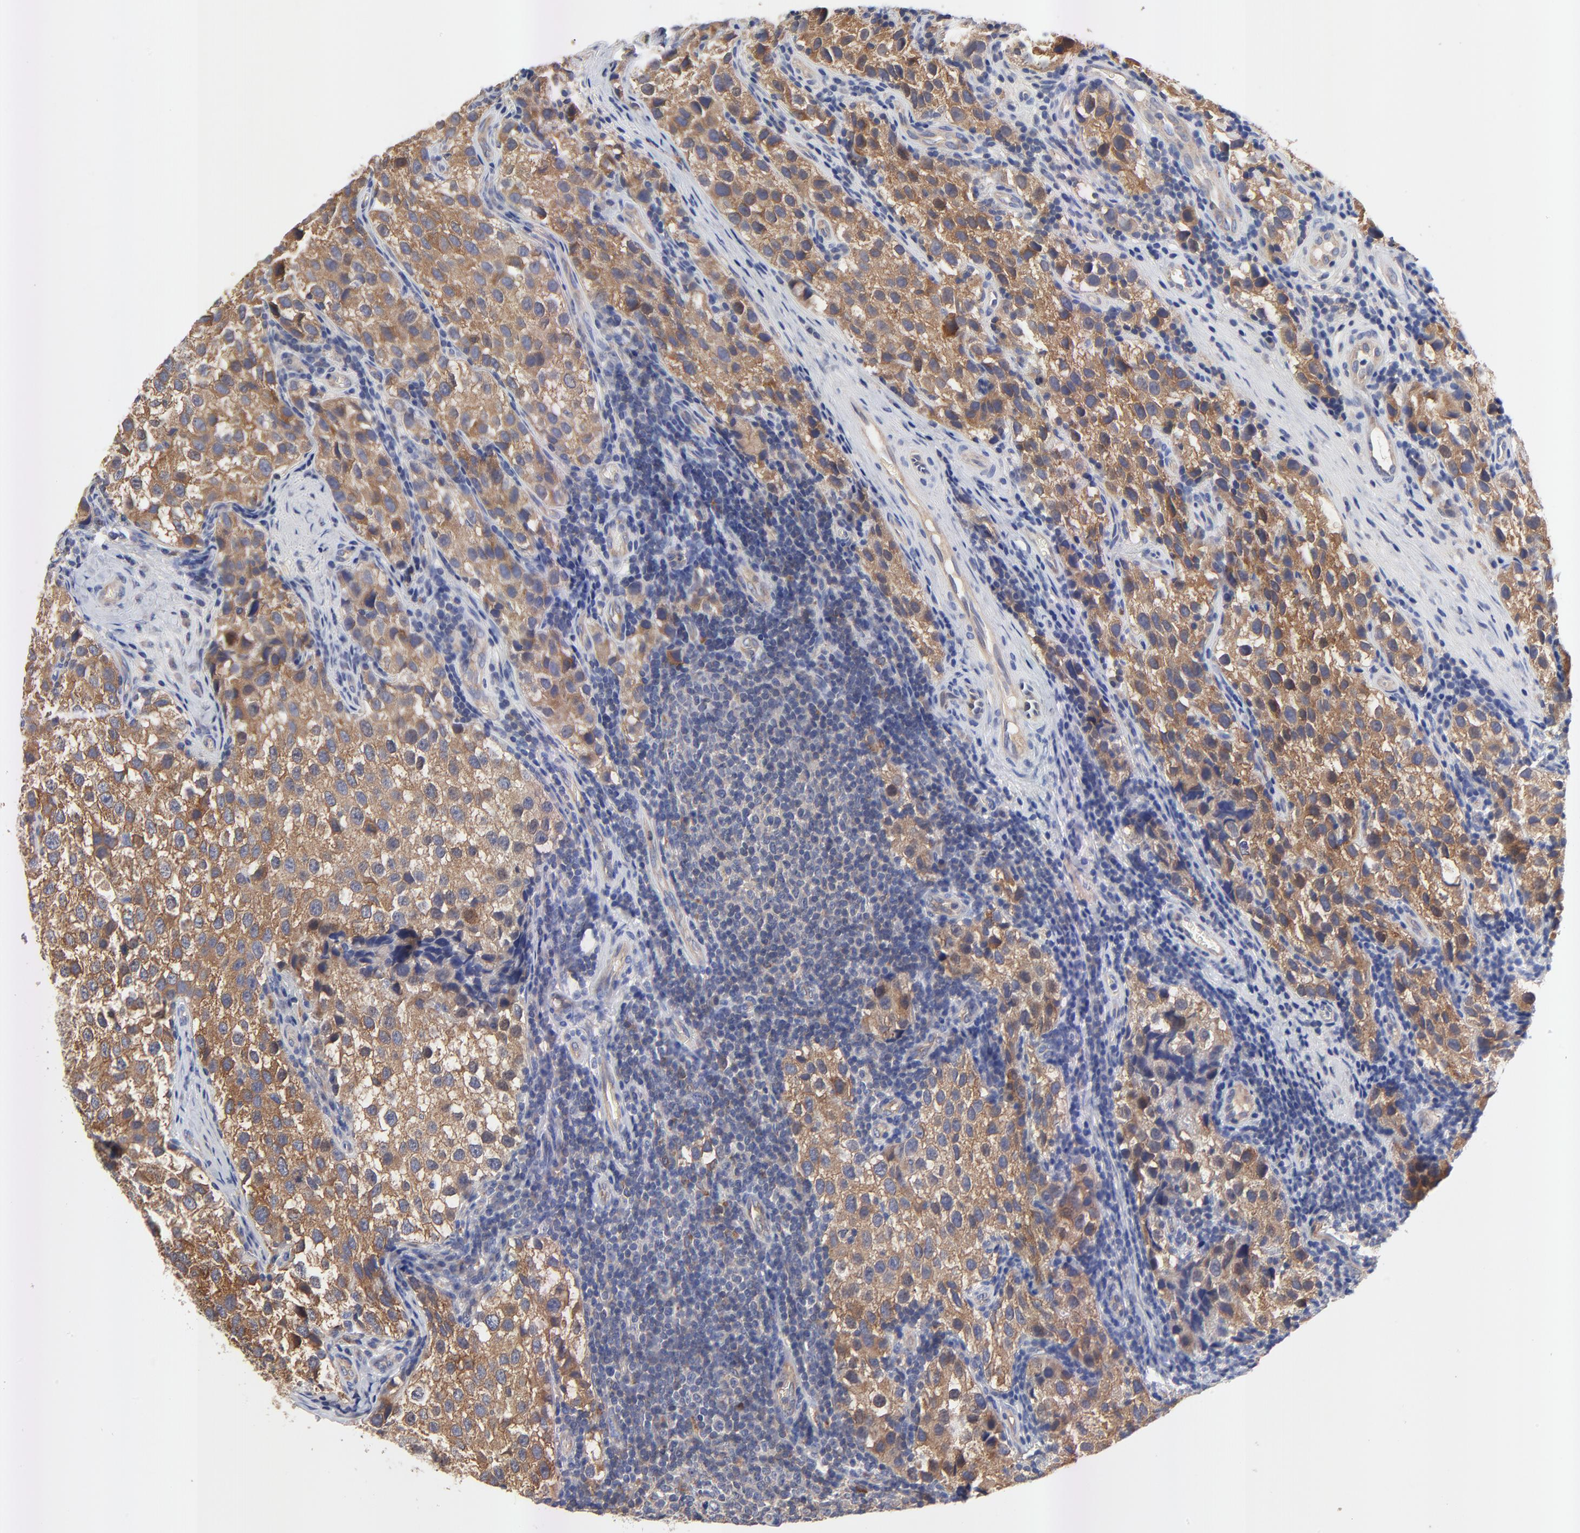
{"staining": {"intensity": "strong", "quantity": ">75%", "location": "cytoplasmic/membranous"}, "tissue": "testis cancer", "cell_type": "Tumor cells", "image_type": "cancer", "snomed": [{"axis": "morphology", "description": "Seminoma, NOS"}, {"axis": "topography", "description": "Testis"}], "caption": "Immunohistochemical staining of human testis cancer shows strong cytoplasmic/membranous protein staining in about >75% of tumor cells.", "gene": "FBXL2", "patient": {"sex": "male", "age": 39}}